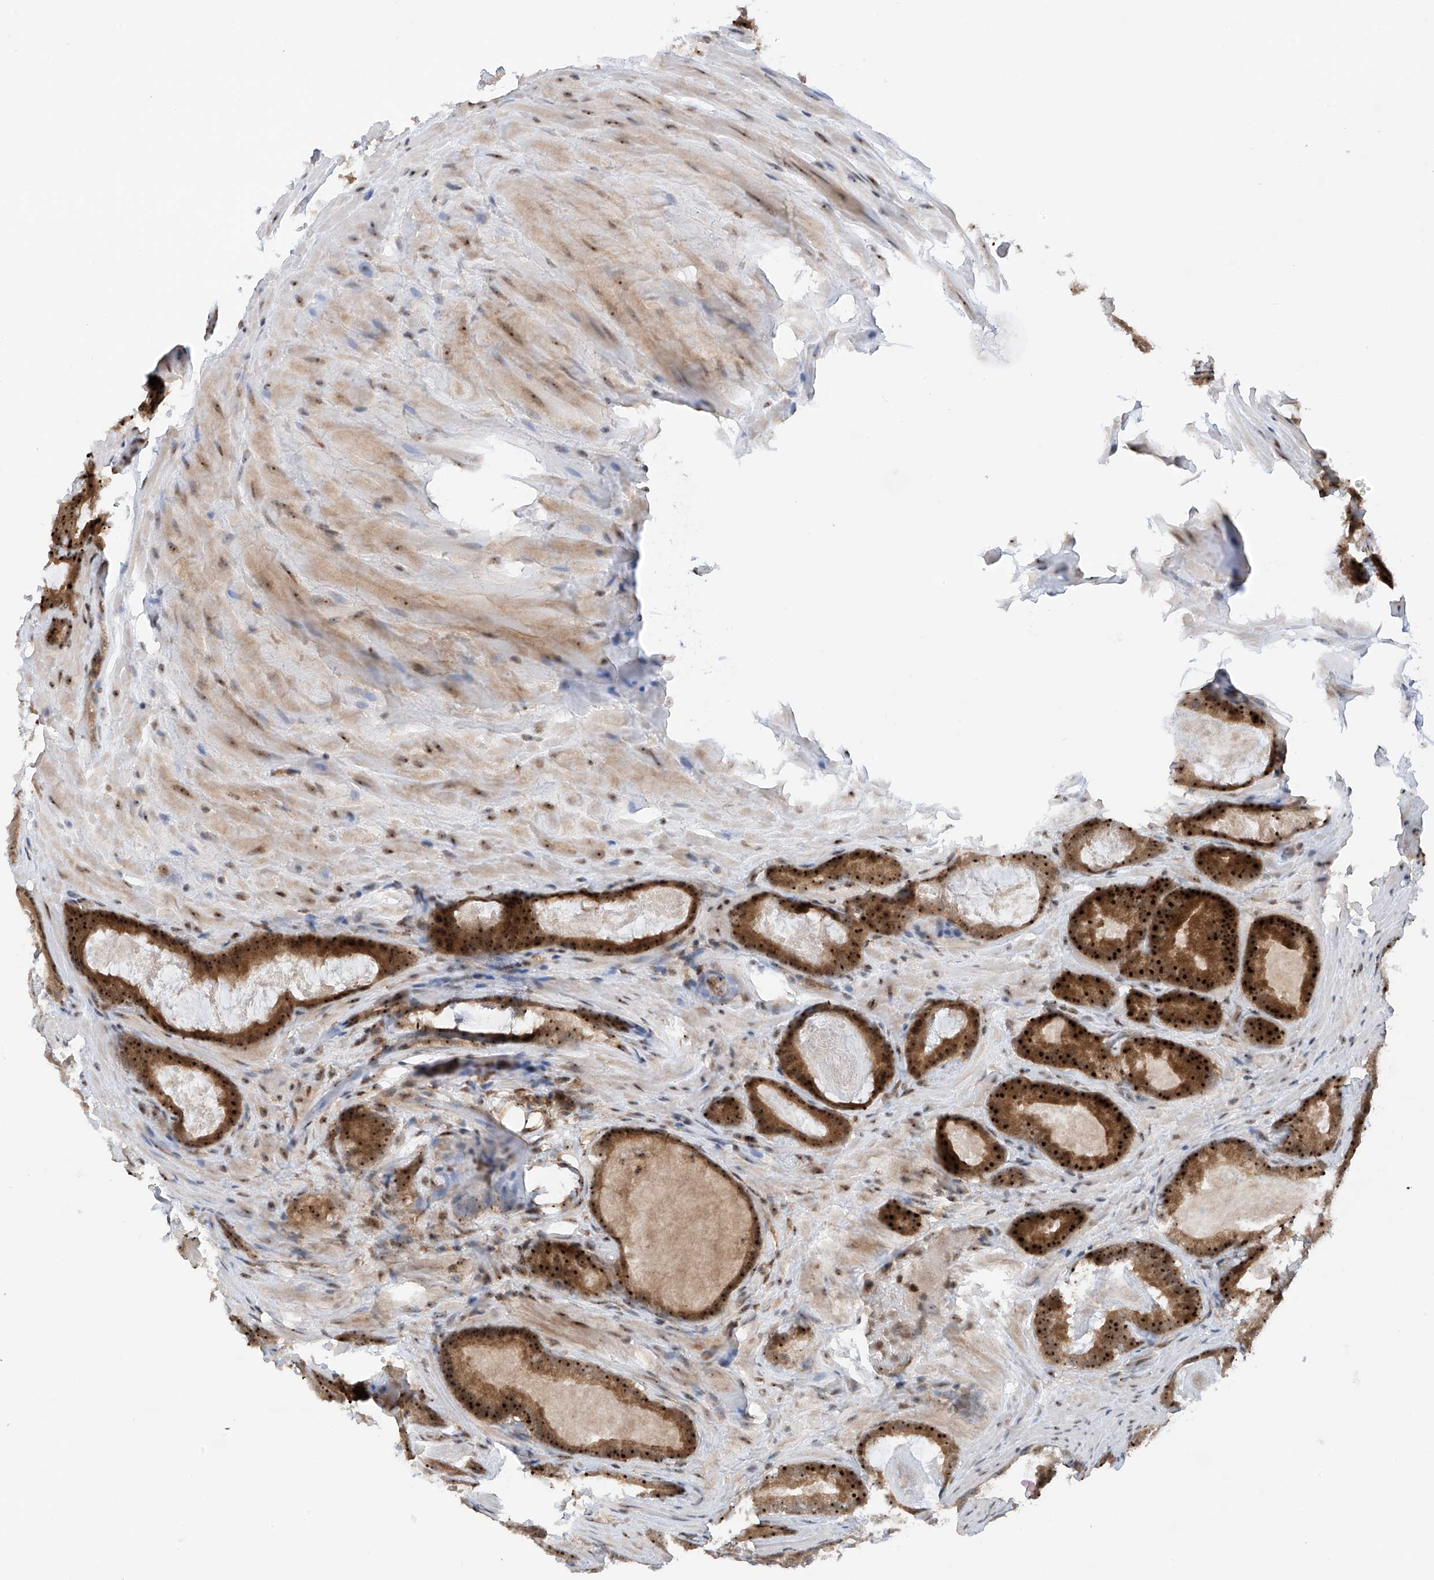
{"staining": {"intensity": "strong", "quantity": ">75%", "location": "cytoplasmic/membranous,nuclear"}, "tissue": "prostate cancer", "cell_type": "Tumor cells", "image_type": "cancer", "snomed": [{"axis": "morphology", "description": "Adenocarcinoma, High grade"}, {"axis": "topography", "description": "Prostate"}], "caption": "Protein analysis of prostate adenocarcinoma (high-grade) tissue reveals strong cytoplasmic/membranous and nuclear expression in about >75% of tumor cells.", "gene": "C1orf131", "patient": {"sex": "male", "age": 66}}